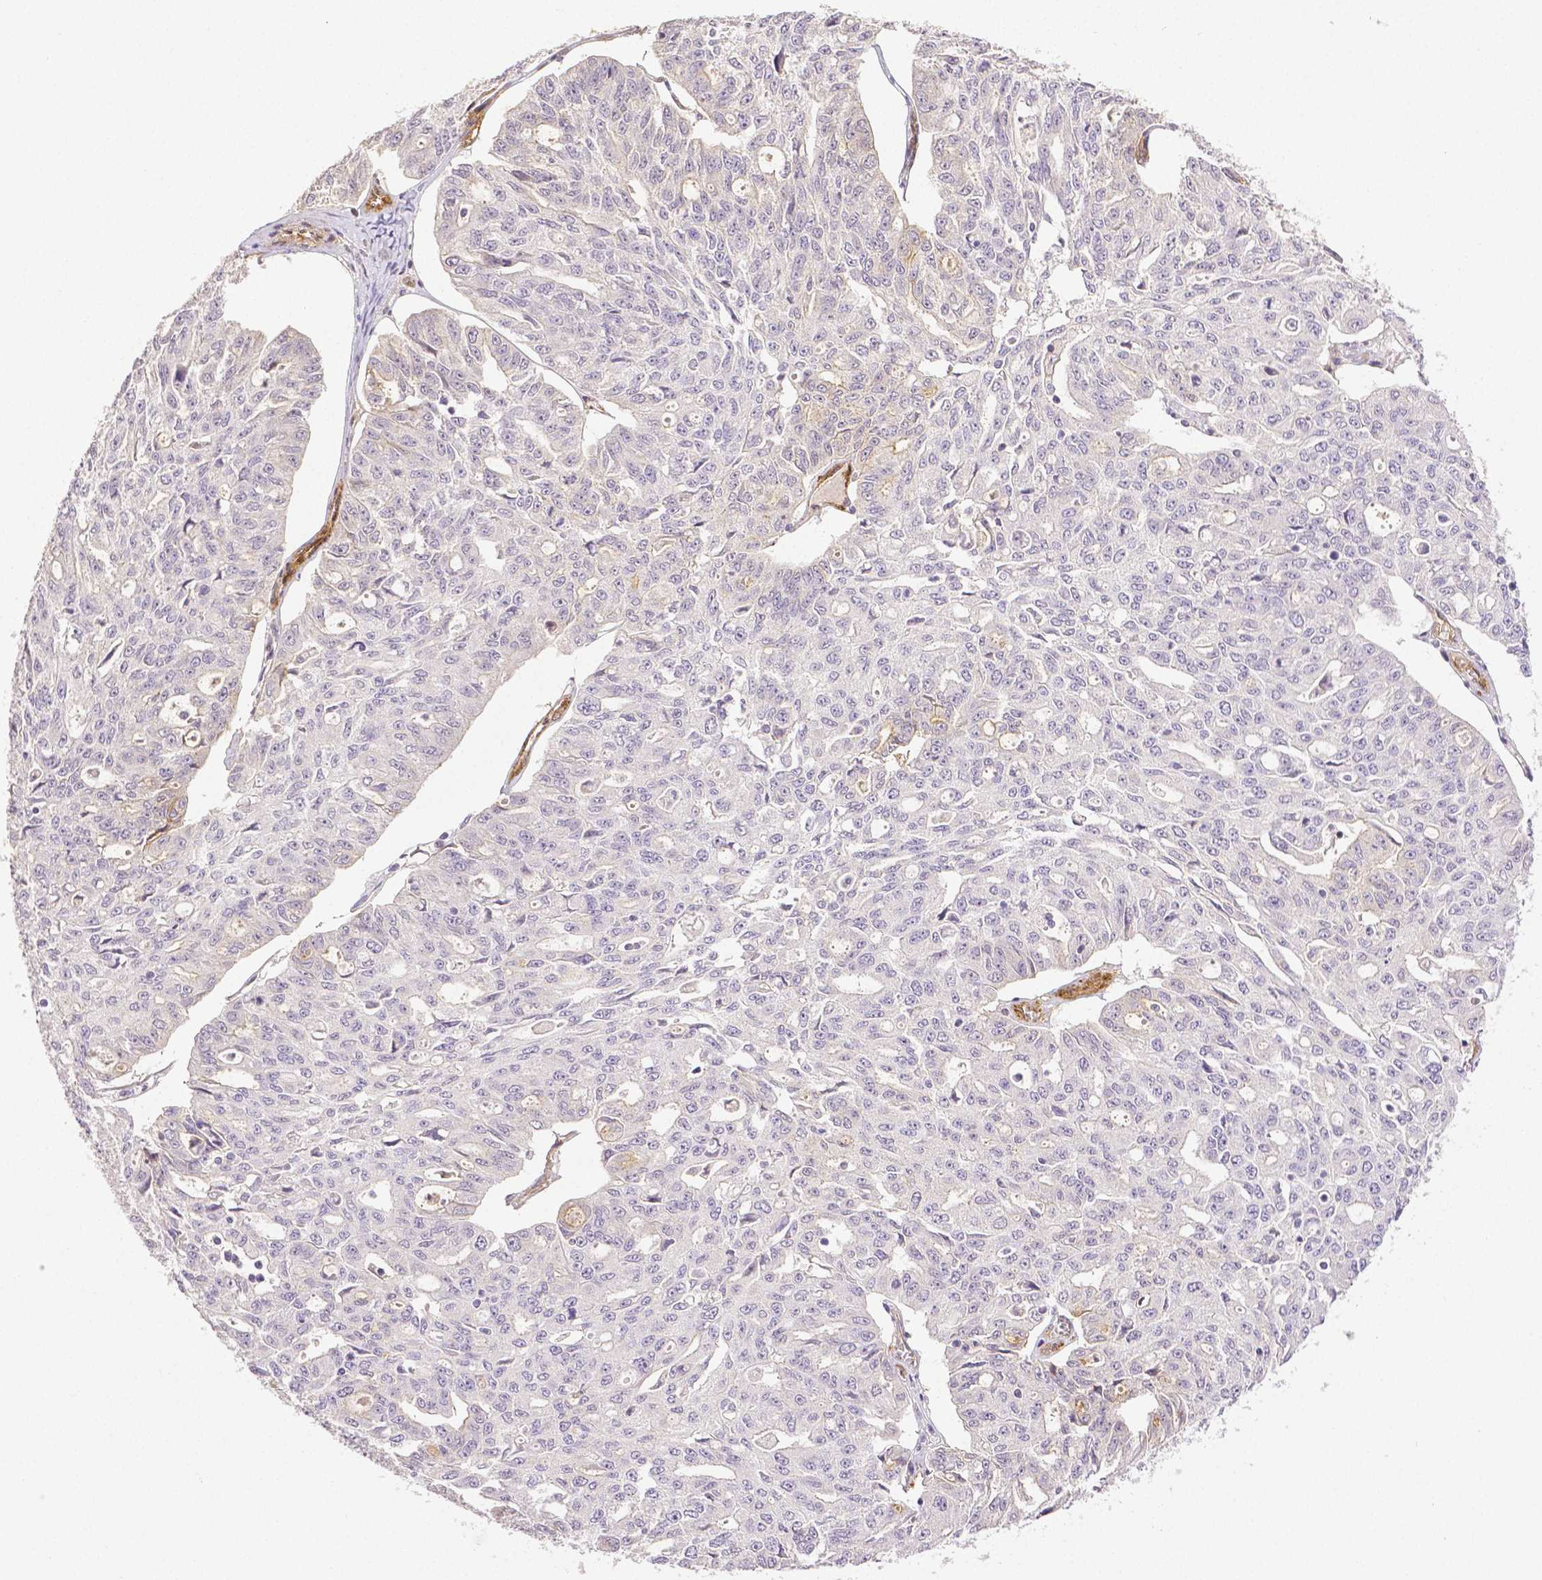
{"staining": {"intensity": "negative", "quantity": "none", "location": "none"}, "tissue": "ovarian cancer", "cell_type": "Tumor cells", "image_type": "cancer", "snomed": [{"axis": "morphology", "description": "Carcinoma, endometroid"}, {"axis": "topography", "description": "Ovary"}], "caption": "This is an immunohistochemistry (IHC) photomicrograph of ovarian cancer. There is no staining in tumor cells.", "gene": "THY1", "patient": {"sex": "female", "age": 65}}